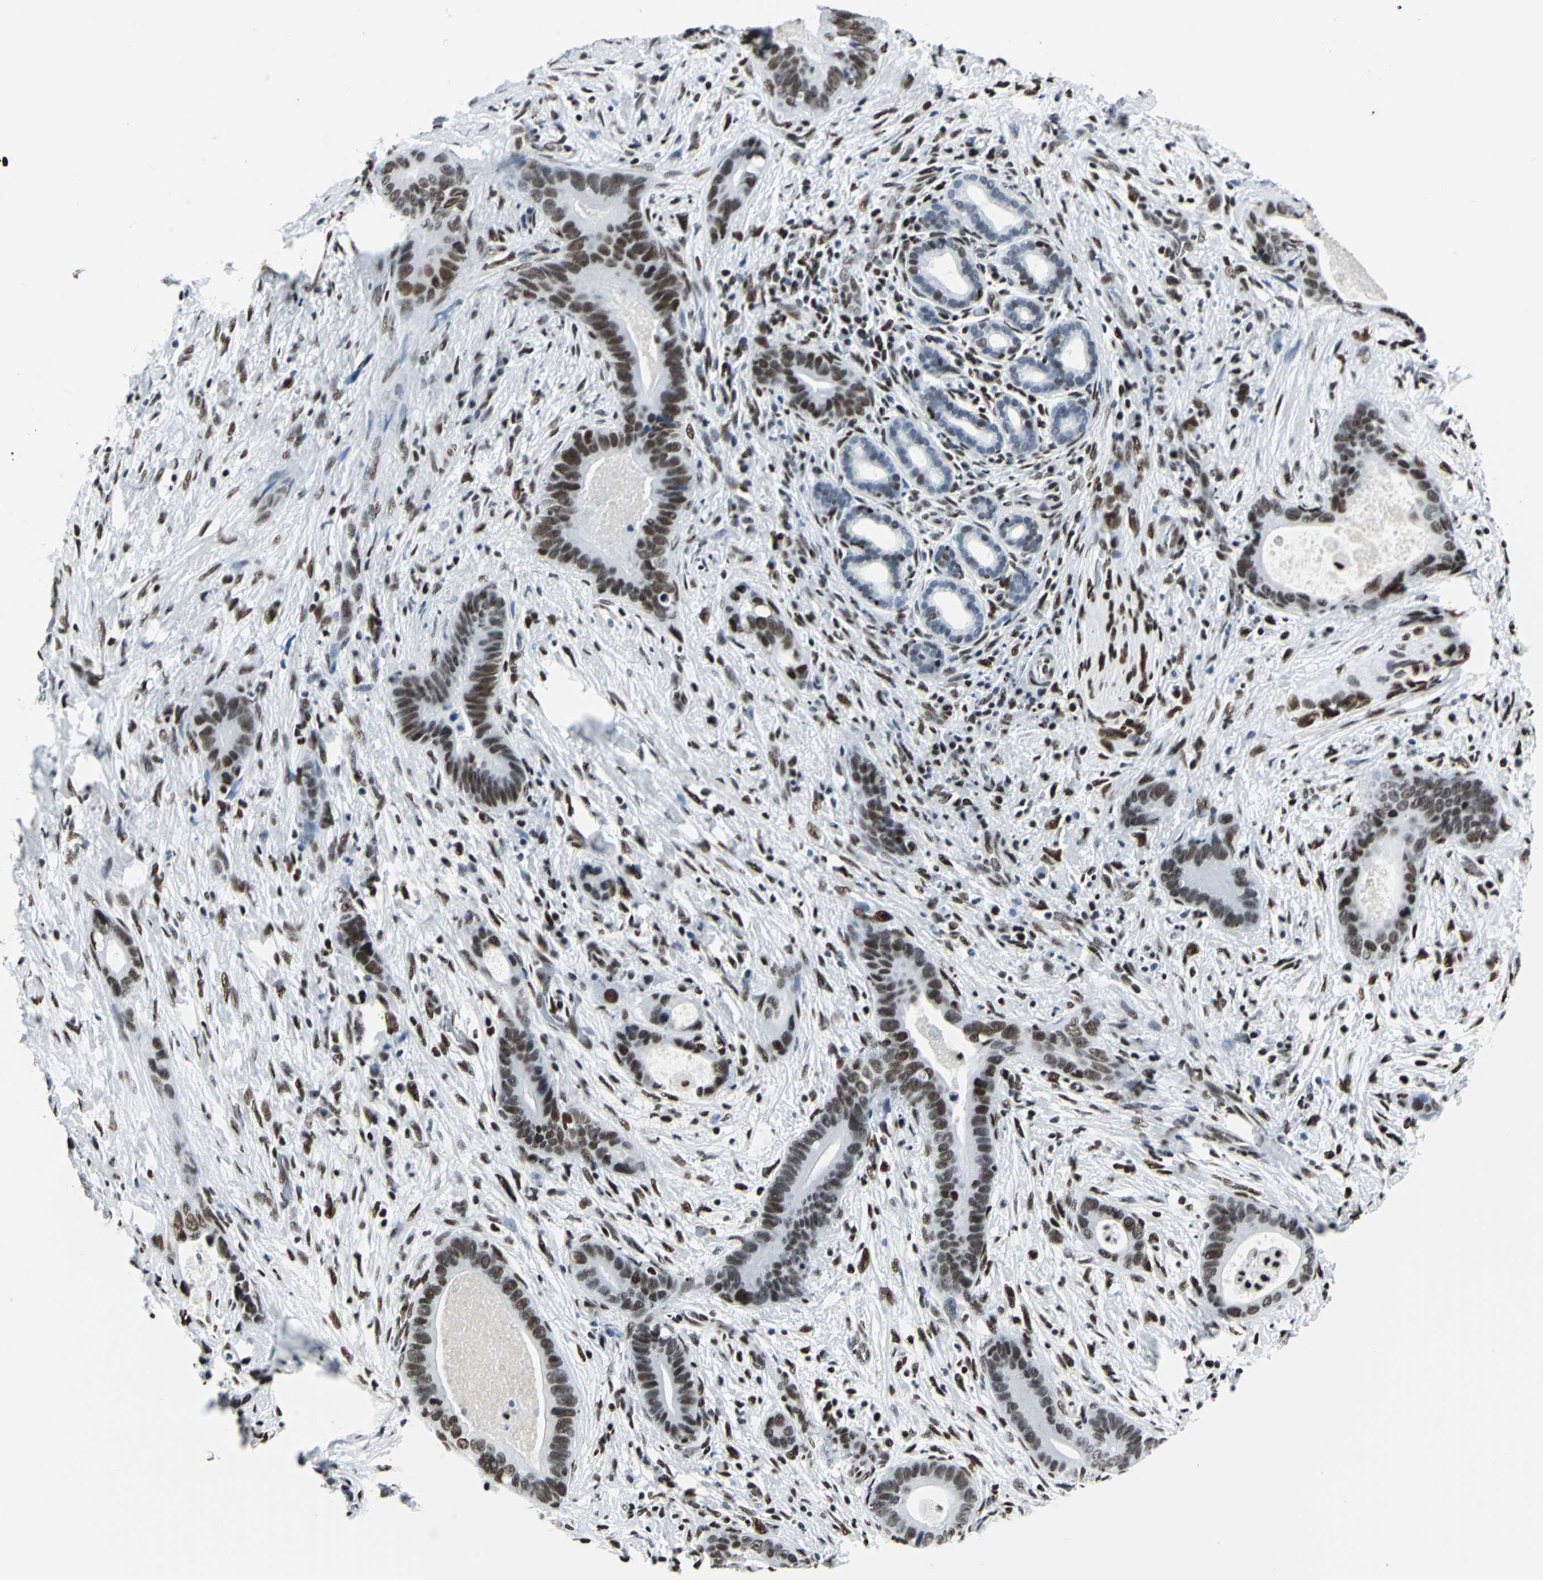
{"staining": {"intensity": "strong", "quantity": ">75%", "location": "nuclear"}, "tissue": "liver cancer", "cell_type": "Tumor cells", "image_type": "cancer", "snomed": [{"axis": "morphology", "description": "Cholangiocarcinoma"}, {"axis": "topography", "description": "Liver"}], "caption": "Protein expression analysis of liver cholangiocarcinoma demonstrates strong nuclear expression in approximately >75% of tumor cells. (DAB (3,3'-diaminobenzidine) IHC, brown staining for protein, blue staining for nuclei).", "gene": "HDAC2", "patient": {"sex": "female", "age": 55}}